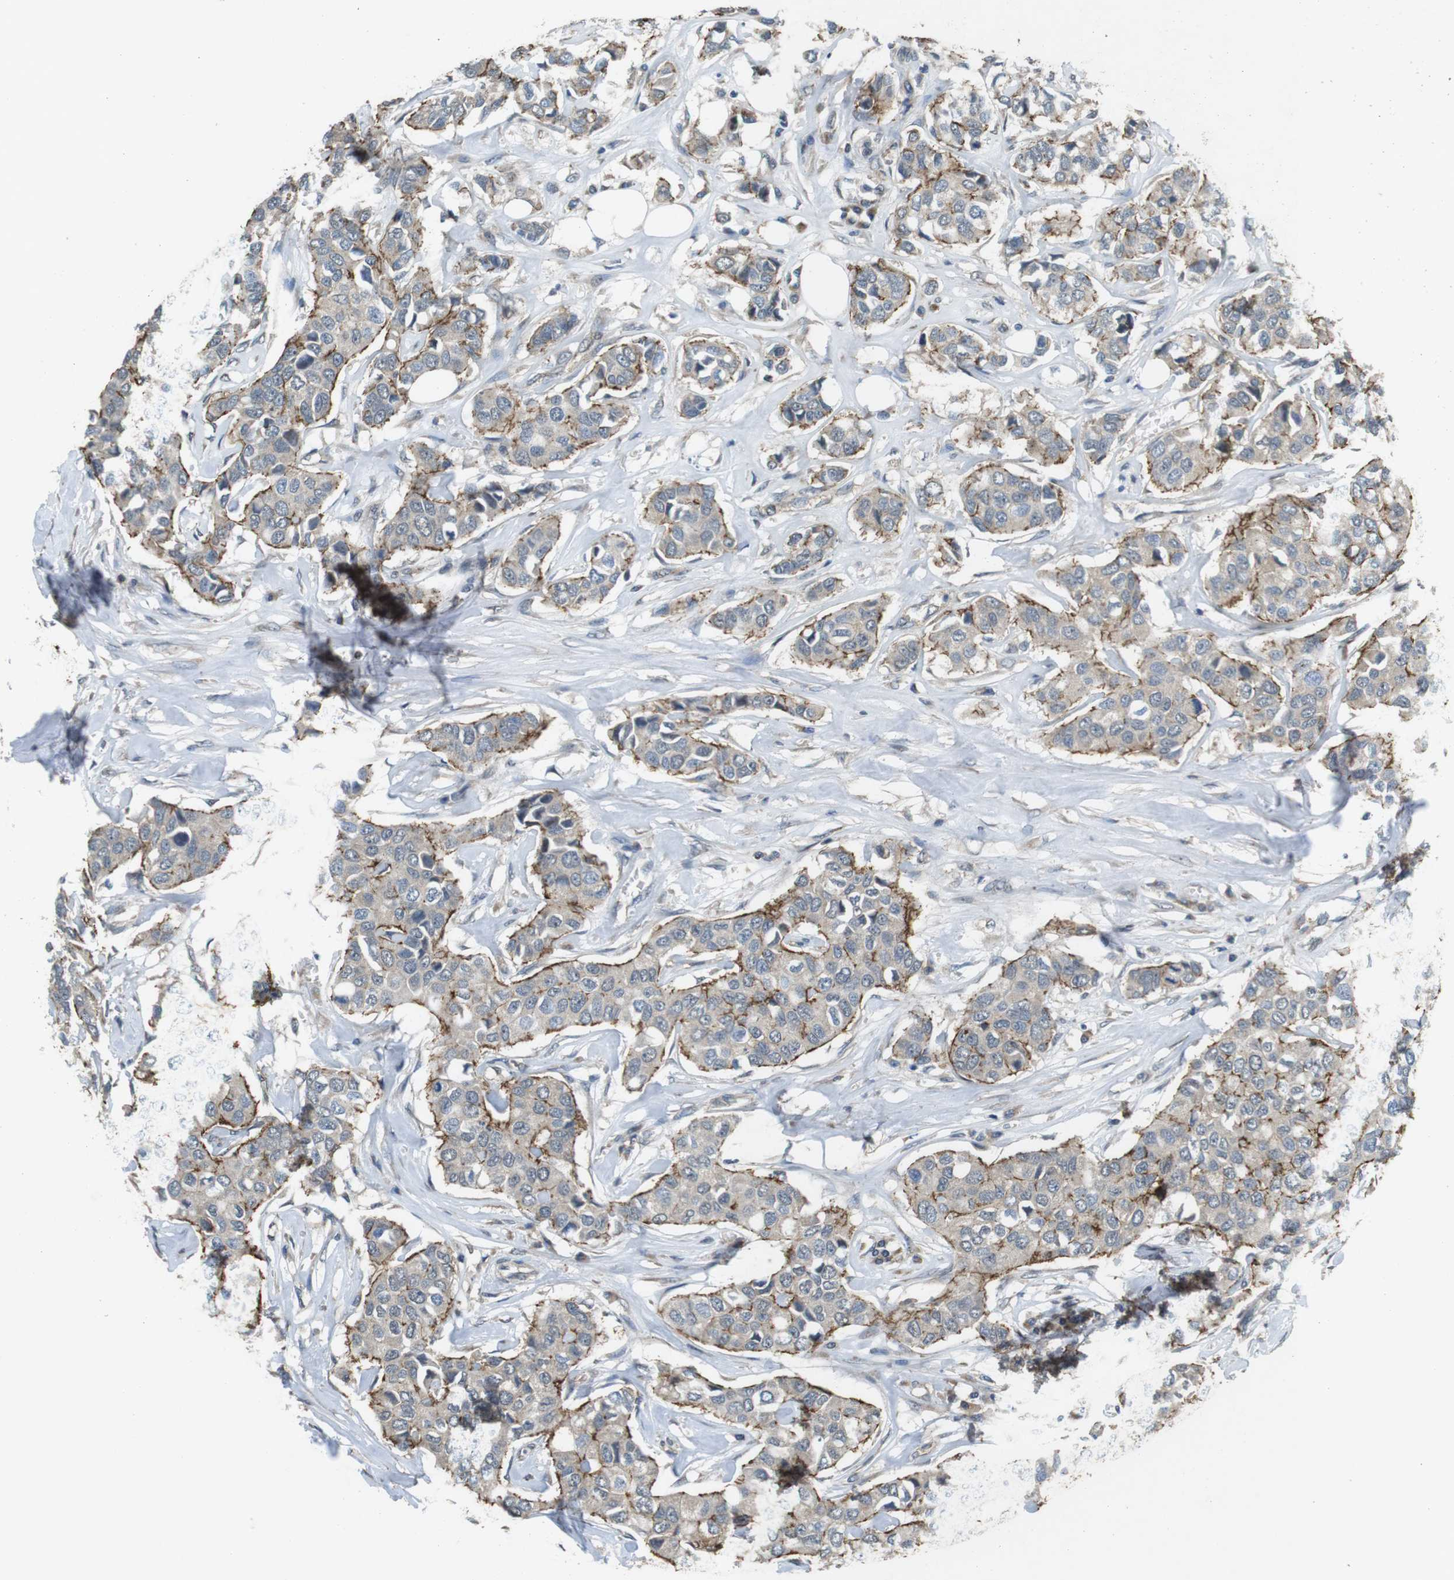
{"staining": {"intensity": "moderate", "quantity": ">75%", "location": "cytoplasmic/membranous"}, "tissue": "breast cancer", "cell_type": "Tumor cells", "image_type": "cancer", "snomed": [{"axis": "morphology", "description": "Duct carcinoma"}, {"axis": "topography", "description": "Breast"}], "caption": "This micrograph demonstrates immunohistochemistry staining of human breast intraductal carcinoma, with medium moderate cytoplasmic/membranous expression in about >75% of tumor cells.", "gene": "CLDN7", "patient": {"sex": "female", "age": 80}}